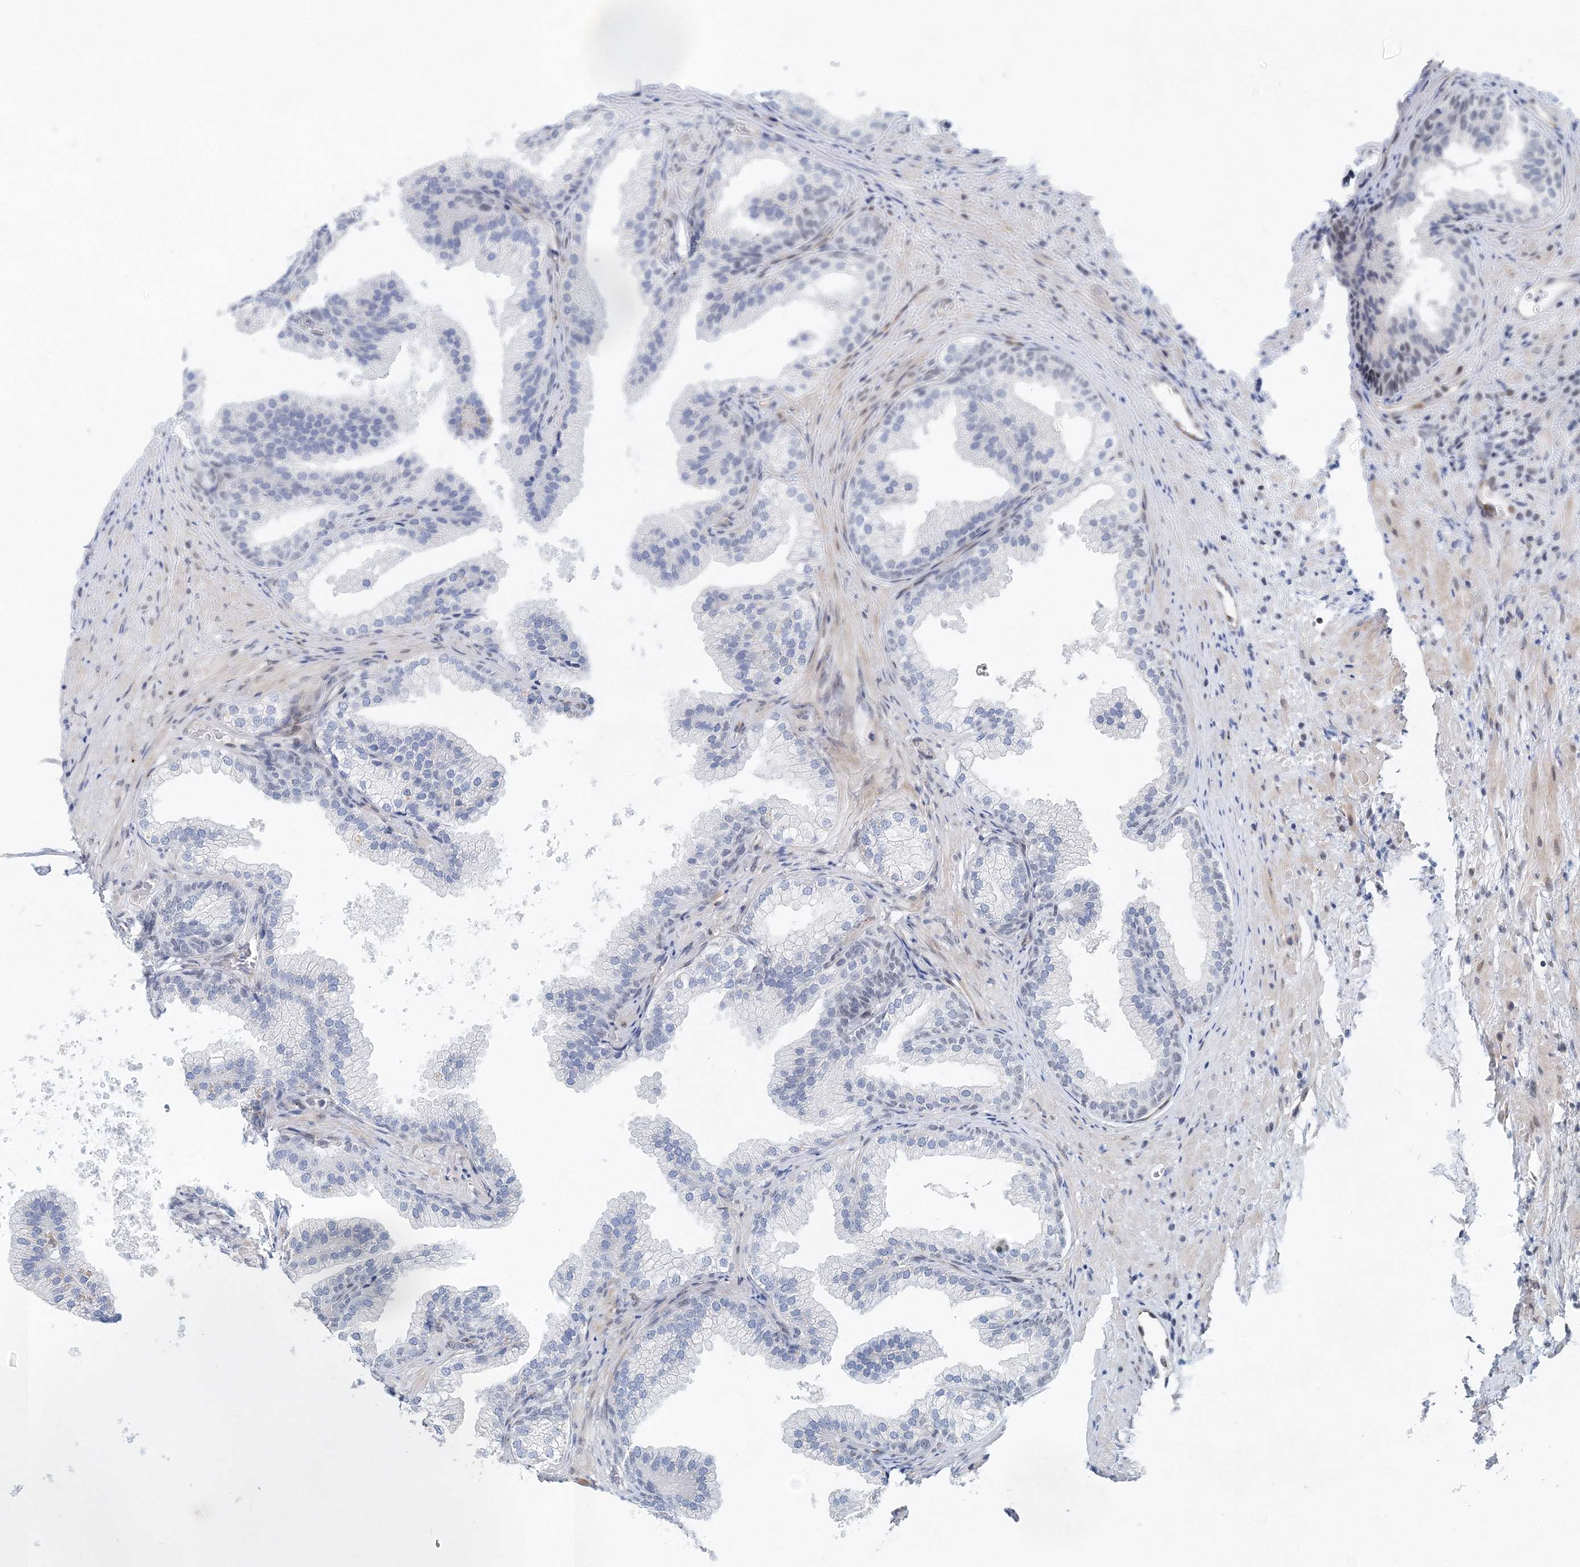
{"staining": {"intensity": "negative", "quantity": "none", "location": "none"}, "tissue": "prostate", "cell_type": "Glandular cells", "image_type": "normal", "snomed": [{"axis": "morphology", "description": "Normal tissue, NOS"}, {"axis": "topography", "description": "Prostate"}], "caption": "Immunohistochemistry (IHC) image of unremarkable human prostate stained for a protein (brown), which reveals no positivity in glandular cells. (Immunohistochemistry, brightfield microscopy, high magnification).", "gene": "UIMC1", "patient": {"sex": "male", "age": 76}}